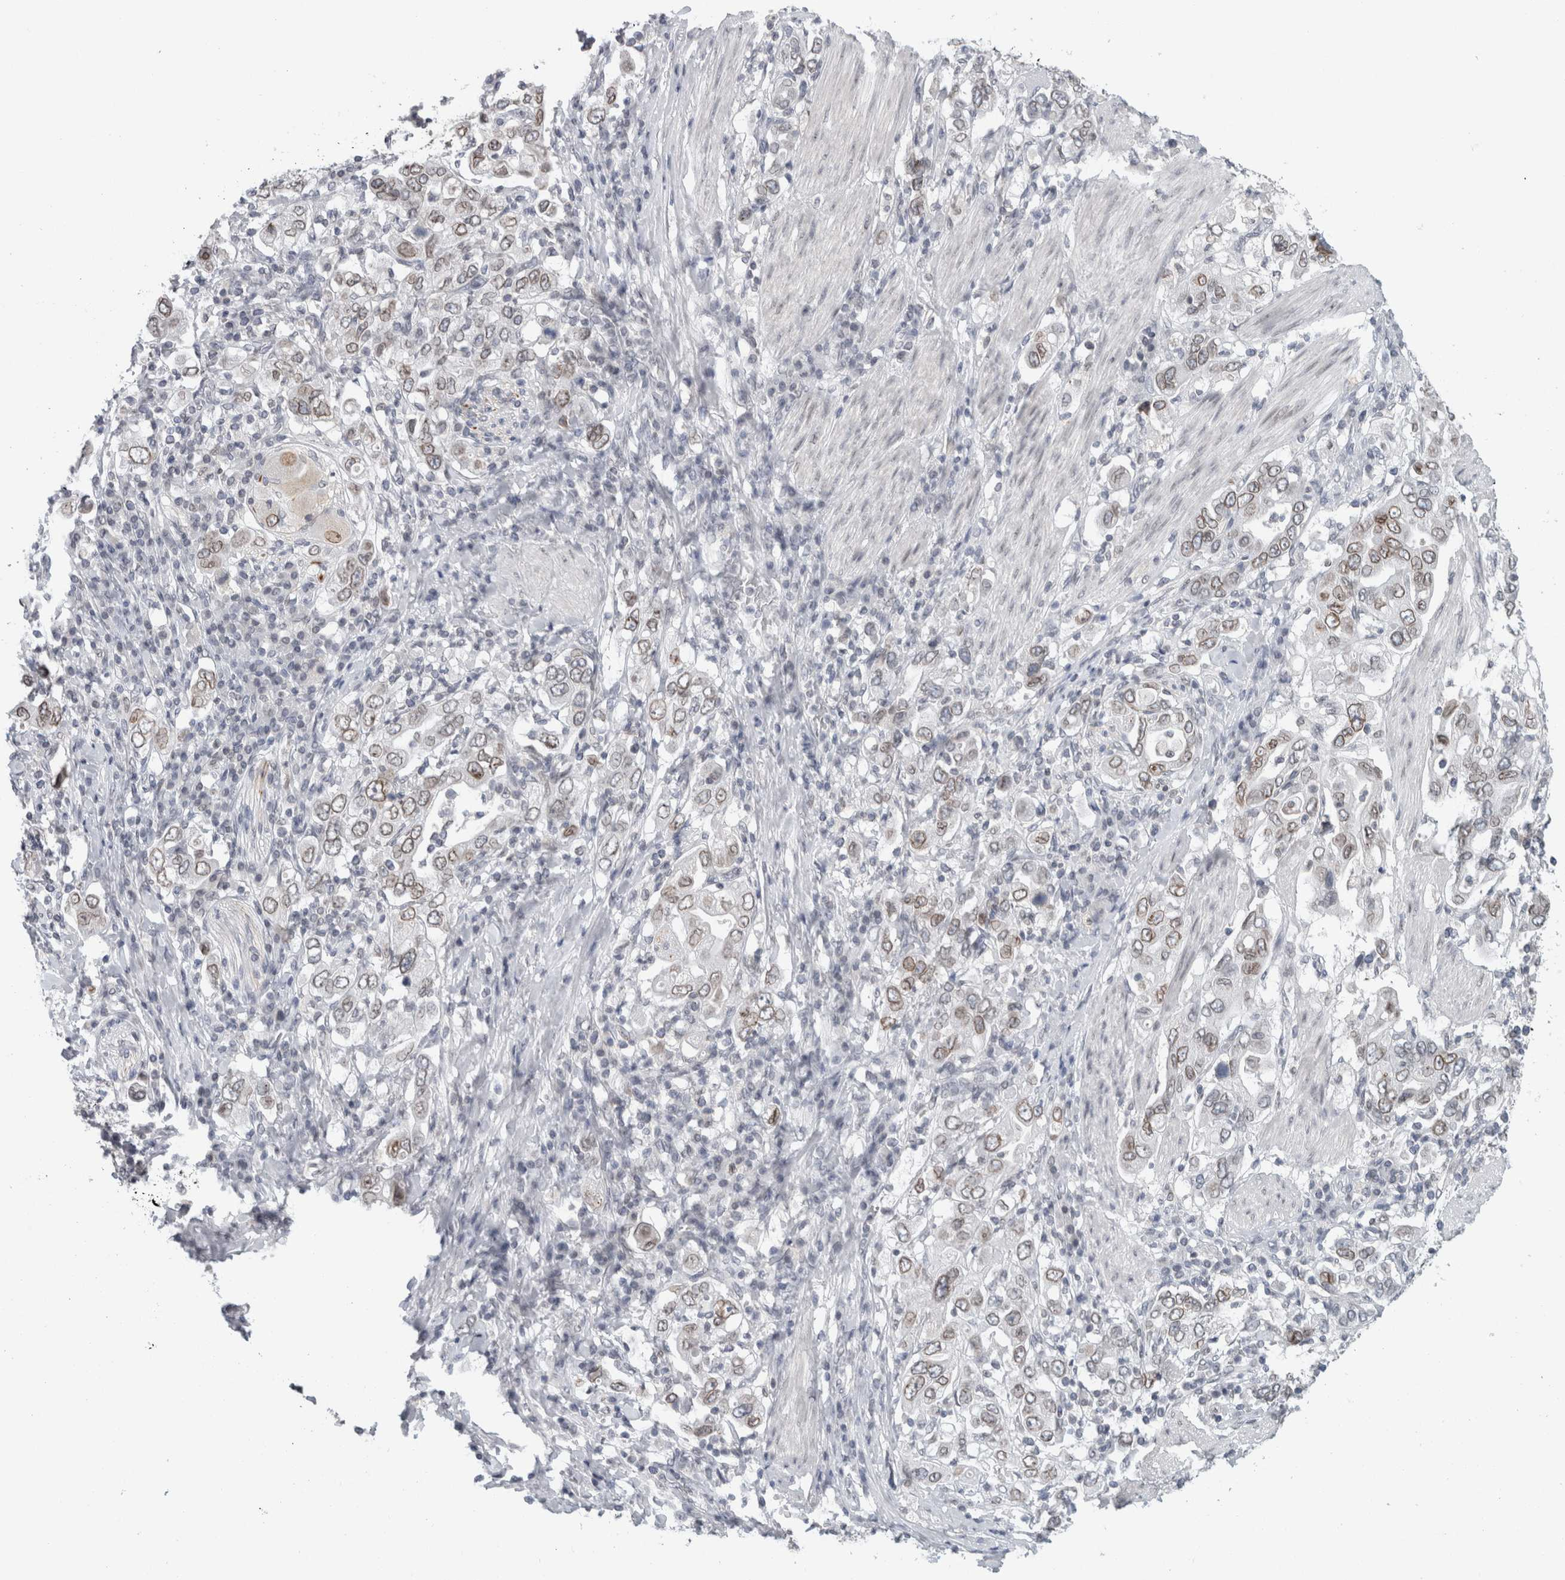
{"staining": {"intensity": "weak", "quantity": ">75%", "location": "cytoplasmic/membranous,nuclear"}, "tissue": "stomach cancer", "cell_type": "Tumor cells", "image_type": "cancer", "snomed": [{"axis": "morphology", "description": "Adenocarcinoma, NOS"}, {"axis": "topography", "description": "Stomach, upper"}], "caption": "The image displays staining of stomach cancer (adenocarcinoma), revealing weak cytoplasmic/membranous and nuclear protein staining (brown color) within tumor cells.", "gene": "ZNF770", "patient": {"sex": "male", "age": 62}}